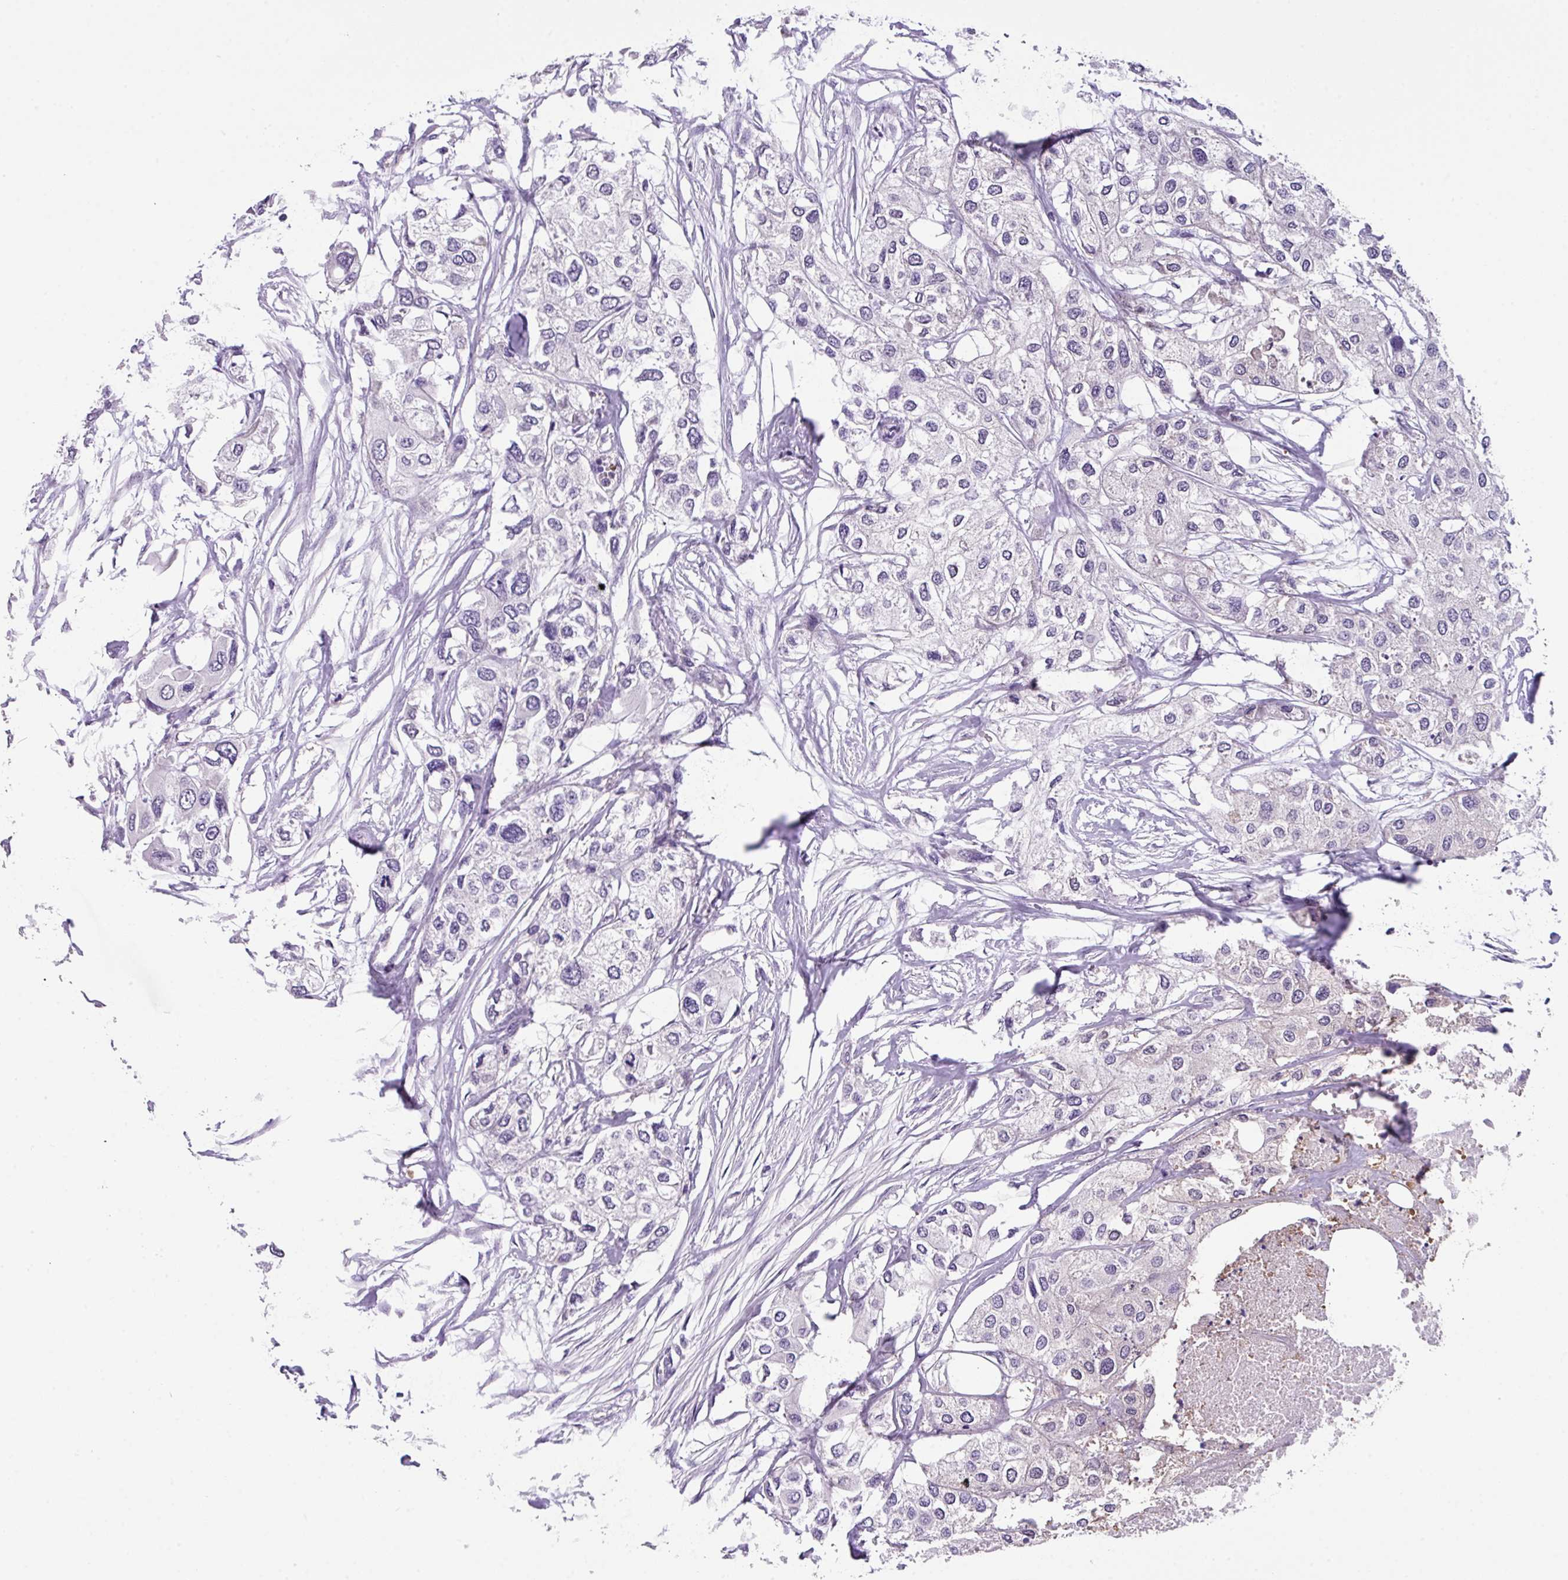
{"staining": {"intensity": "negative", "quantity": "none", "location": "none"}, "tissue": "urothelial cancer", "cell_type": "Tumor cells", "image_type": "cancer", "snomed": [{"axis": "morphology", "description": "Urothelial carcinoma, High grade"}, {"axis": "topography", "description": "Urinary bladder"}], "caption": "The image displays no staining of tumor cells in high-grade urothelial carcinoma.", "gene": "ZFP3", "patient": {"sex": "male", "age": 64}}